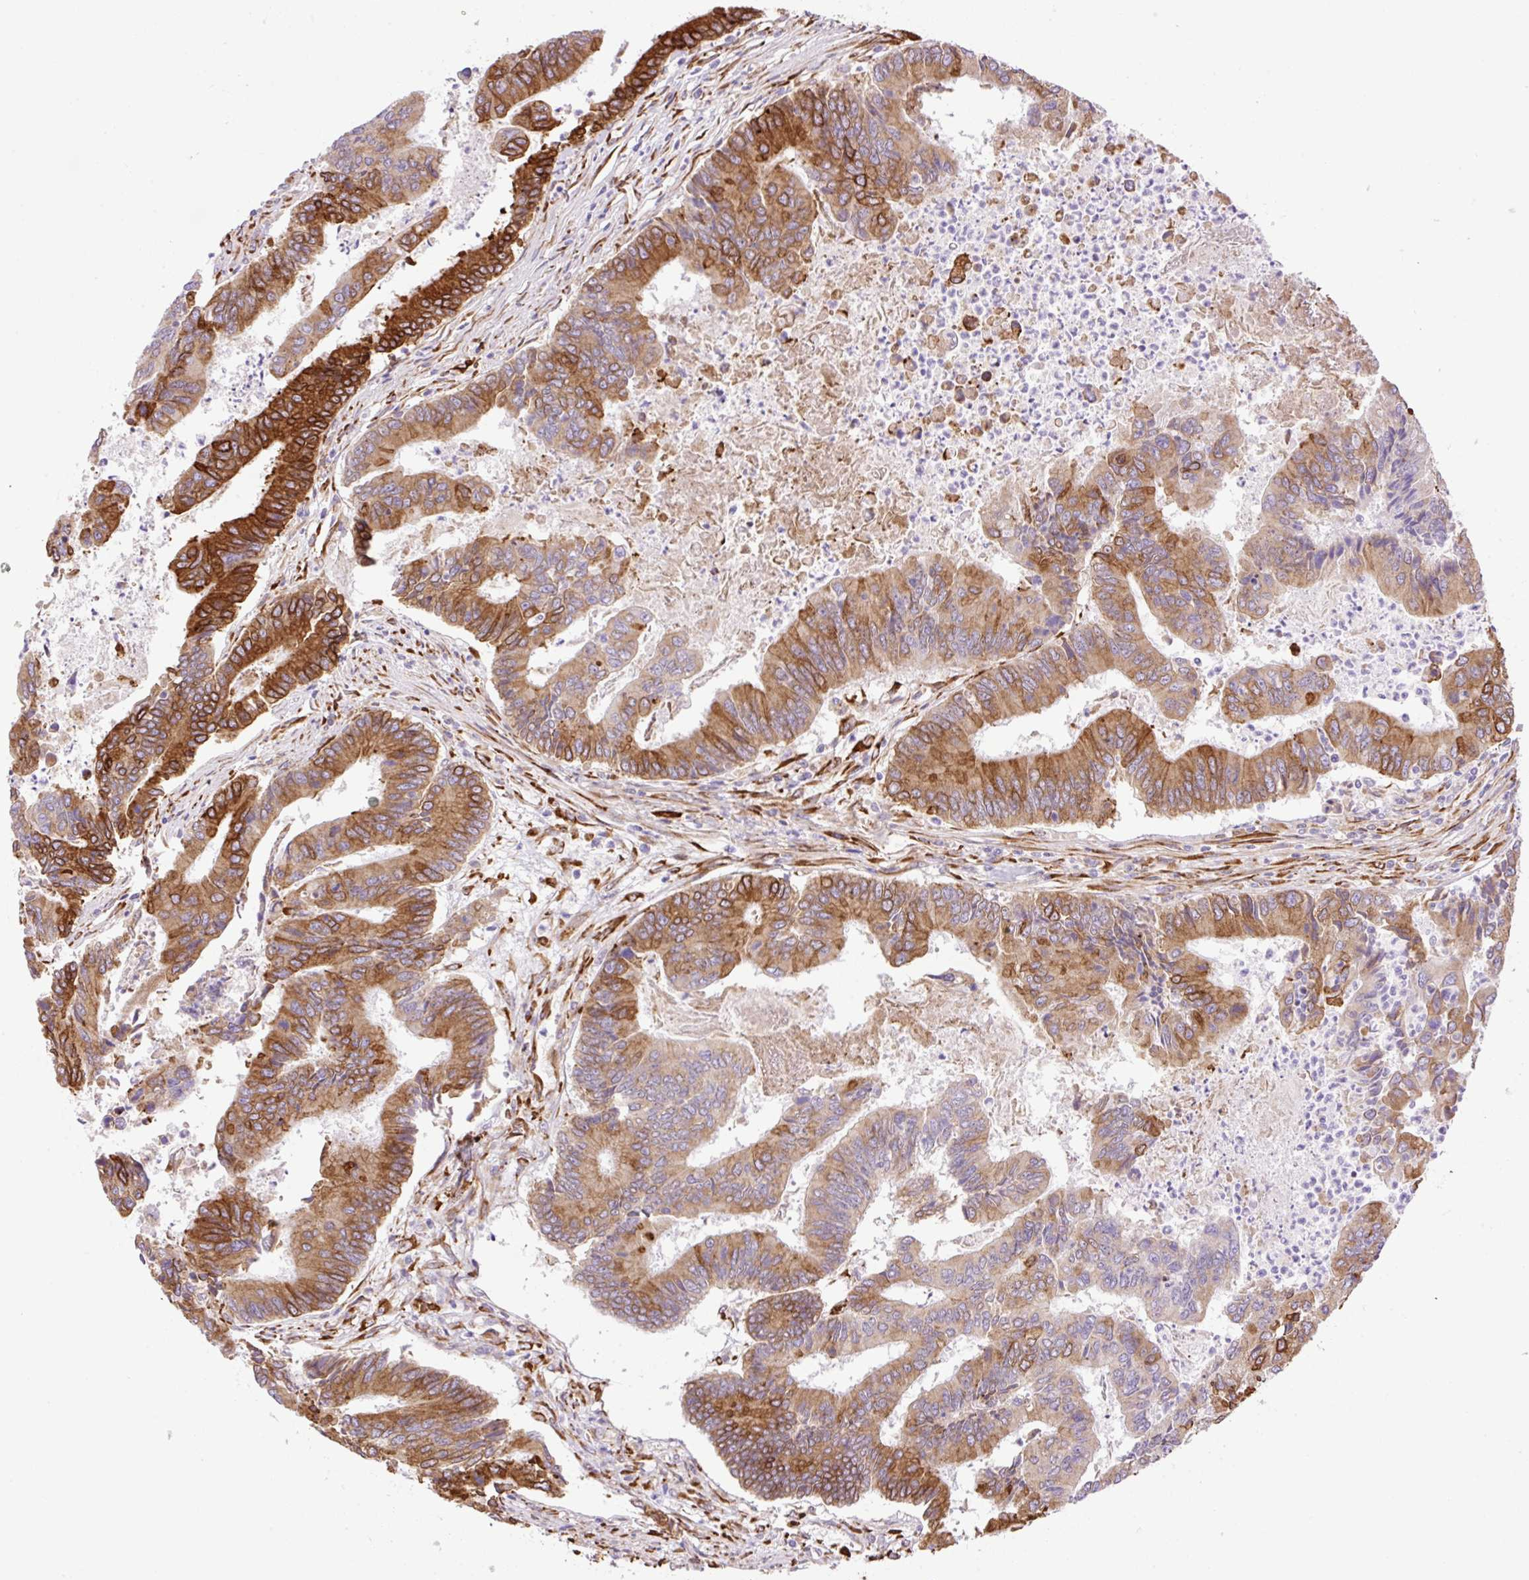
{"staining": {"intensity": "strong", "quantity": "25%-75%", "location": "cytoplasmic/membranous"}, "tissue": "colorectal cancer", "cell_type": "Tumor cells", "image_type": "cancer", "snomed": [{"axis": "morphology", "description": "Adenocarcinoma, NOS"}, {"axis": "topography", "description": "Colon"}], "caption": "Colorectal adenocarcinoma stained with IHC displays strong cytoplasmic/membranous staining in about 25%-75% of tumor cells.", "gene": "RAB30", "patient": {"sex": "female", "age": 67}}